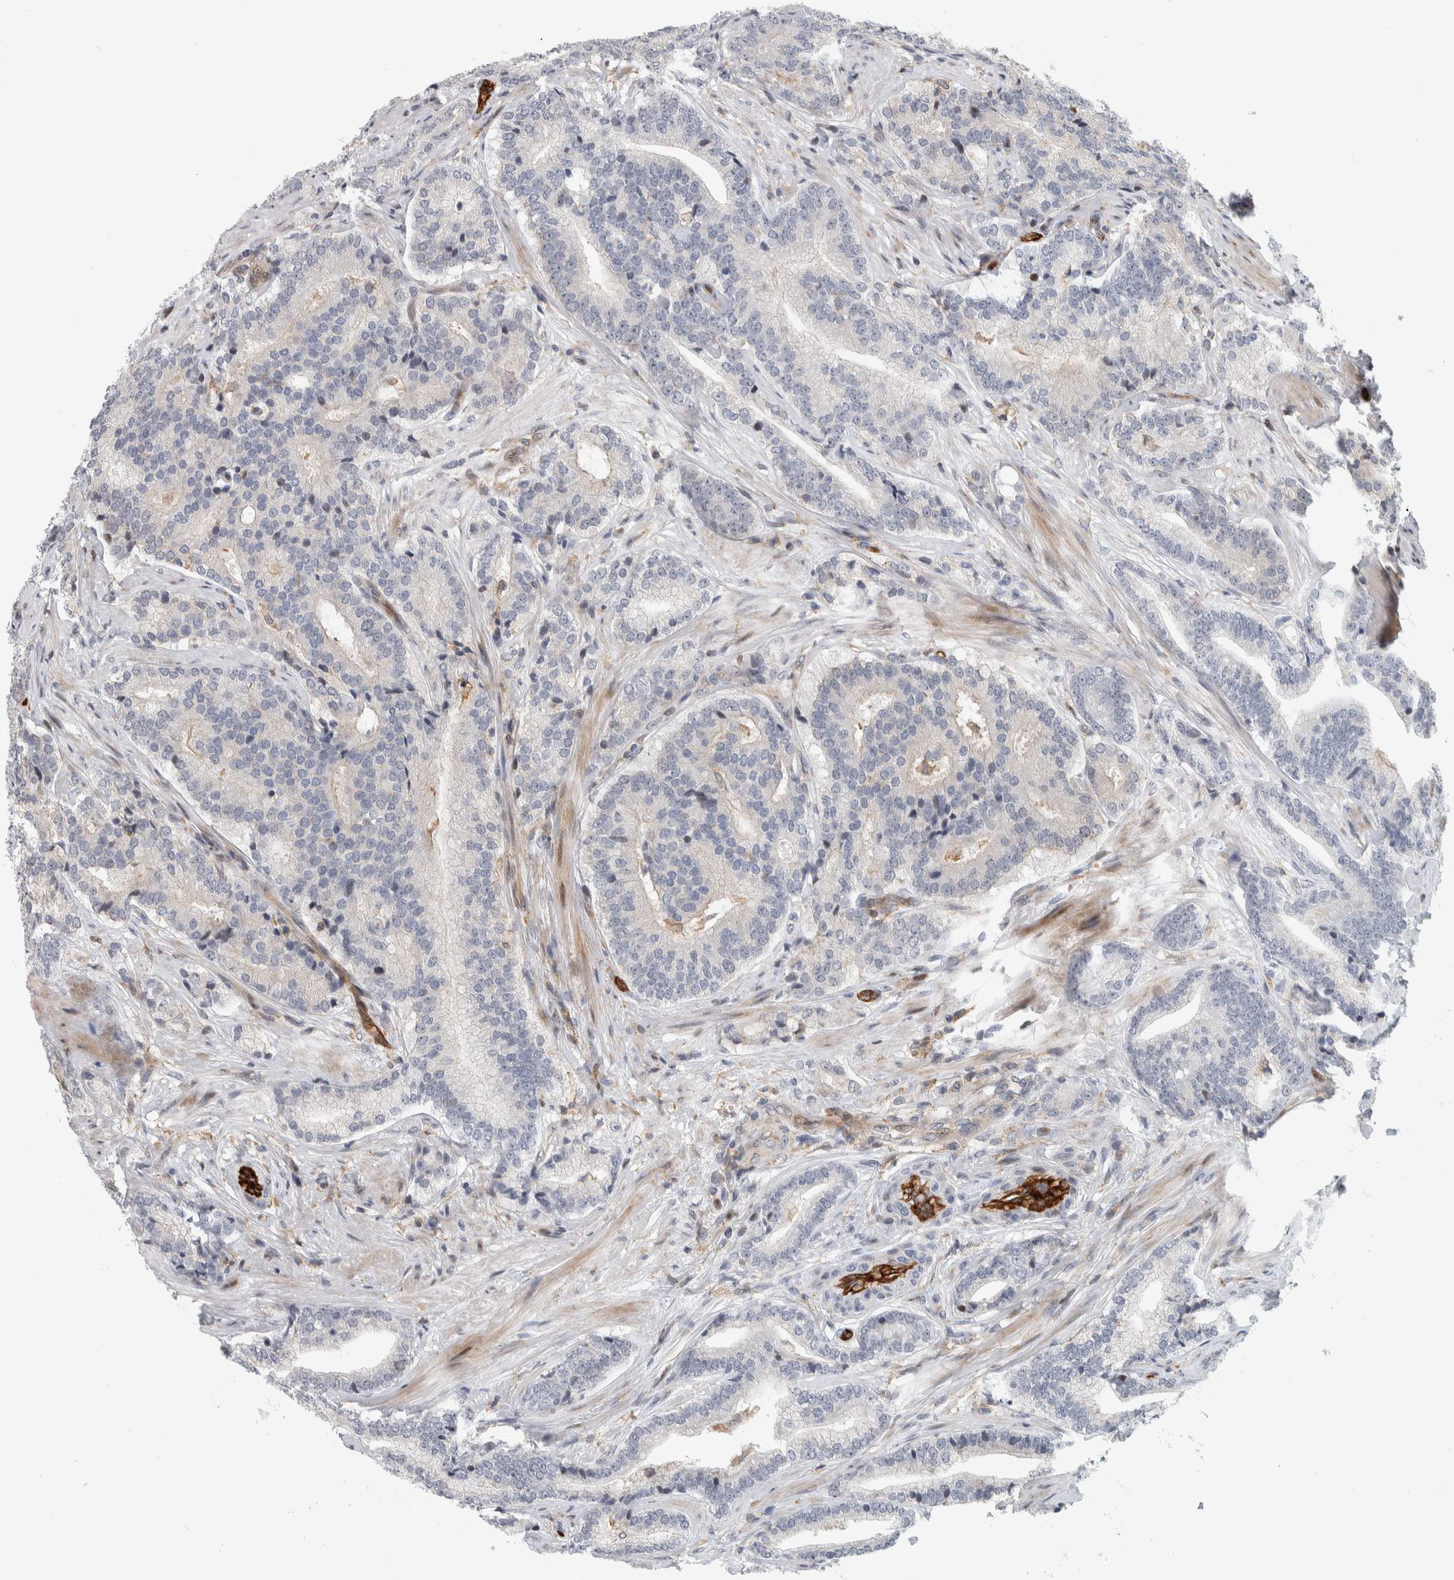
{"staining": {"intensity": "negative", "quantity": "none", "location": "none"}, "tissue": "prostate cancer", "cell_type": "Tumor cells", "image_type": "cancer", "snomed": [{"axis": "morphology", "description": "Adenocarcinoma, High grade"}, {"axis": "topography", "description": "Prostate"}], "caption": "DAB (3,3'-diaminobenzidine) immunohistochemical staining of human prostate cancer reveals no significant staining in tumor cells.", "gene": "MSL1", "patient": {"sex": "male", "age": 55}}